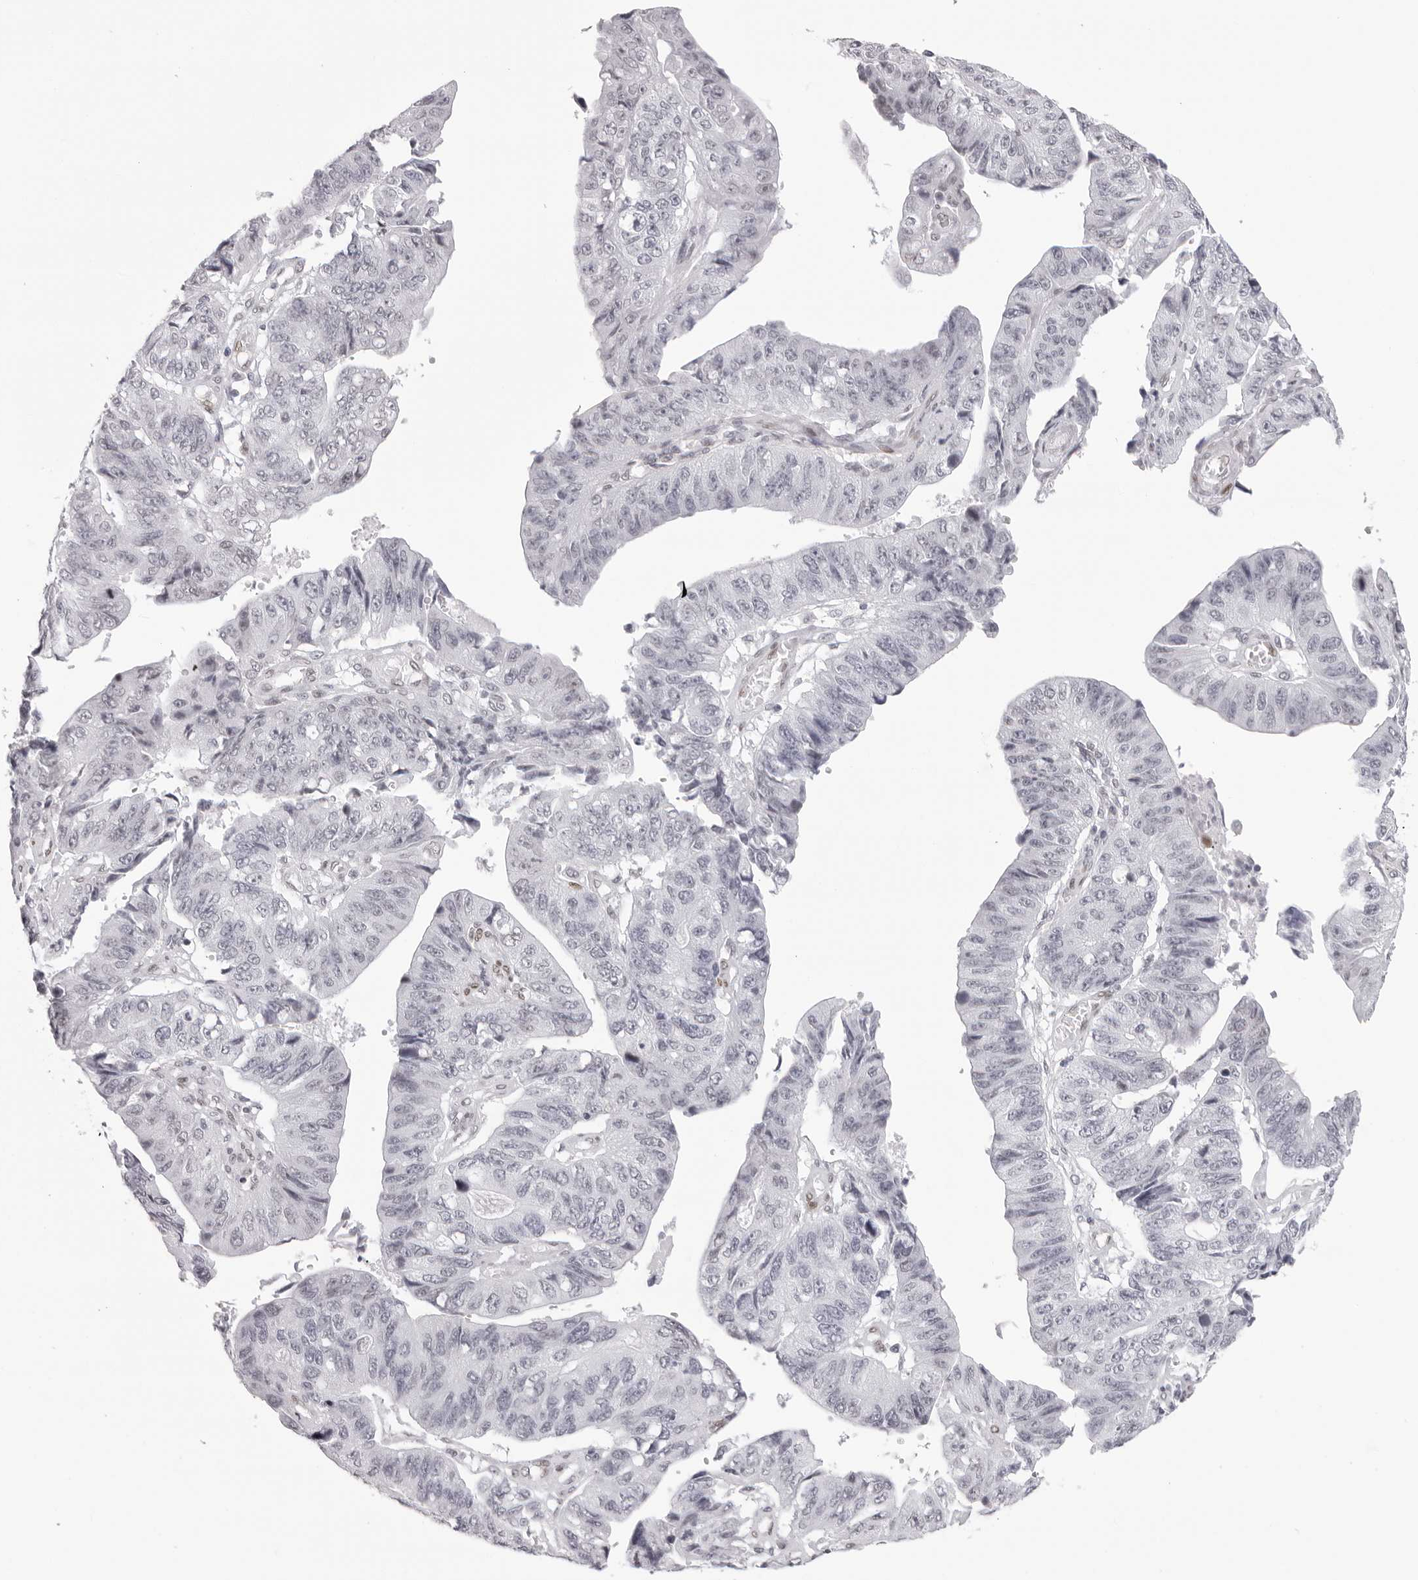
{"staining": {"intensity": "negative", "quantity": "none", "location": "none"}, "tissue": "stomach cancer", "cell_type": "Tumor cells", "image_type": "cancer", "snomed": [{"axis": "morphology", "description": "Adenocarcinoma, NOS"}, {"axis": "topography", "description": "Stomach"}], "caption": "This micrograph is of stomach cancer (adenocarcinoma) stained with immunohistochemistry to label a protein in brown with the nuclei are counter-stained blue. There is no positivity in tumor cells.", "gene": "MAFK", "patient": {"sex": "male", "age": 59}}